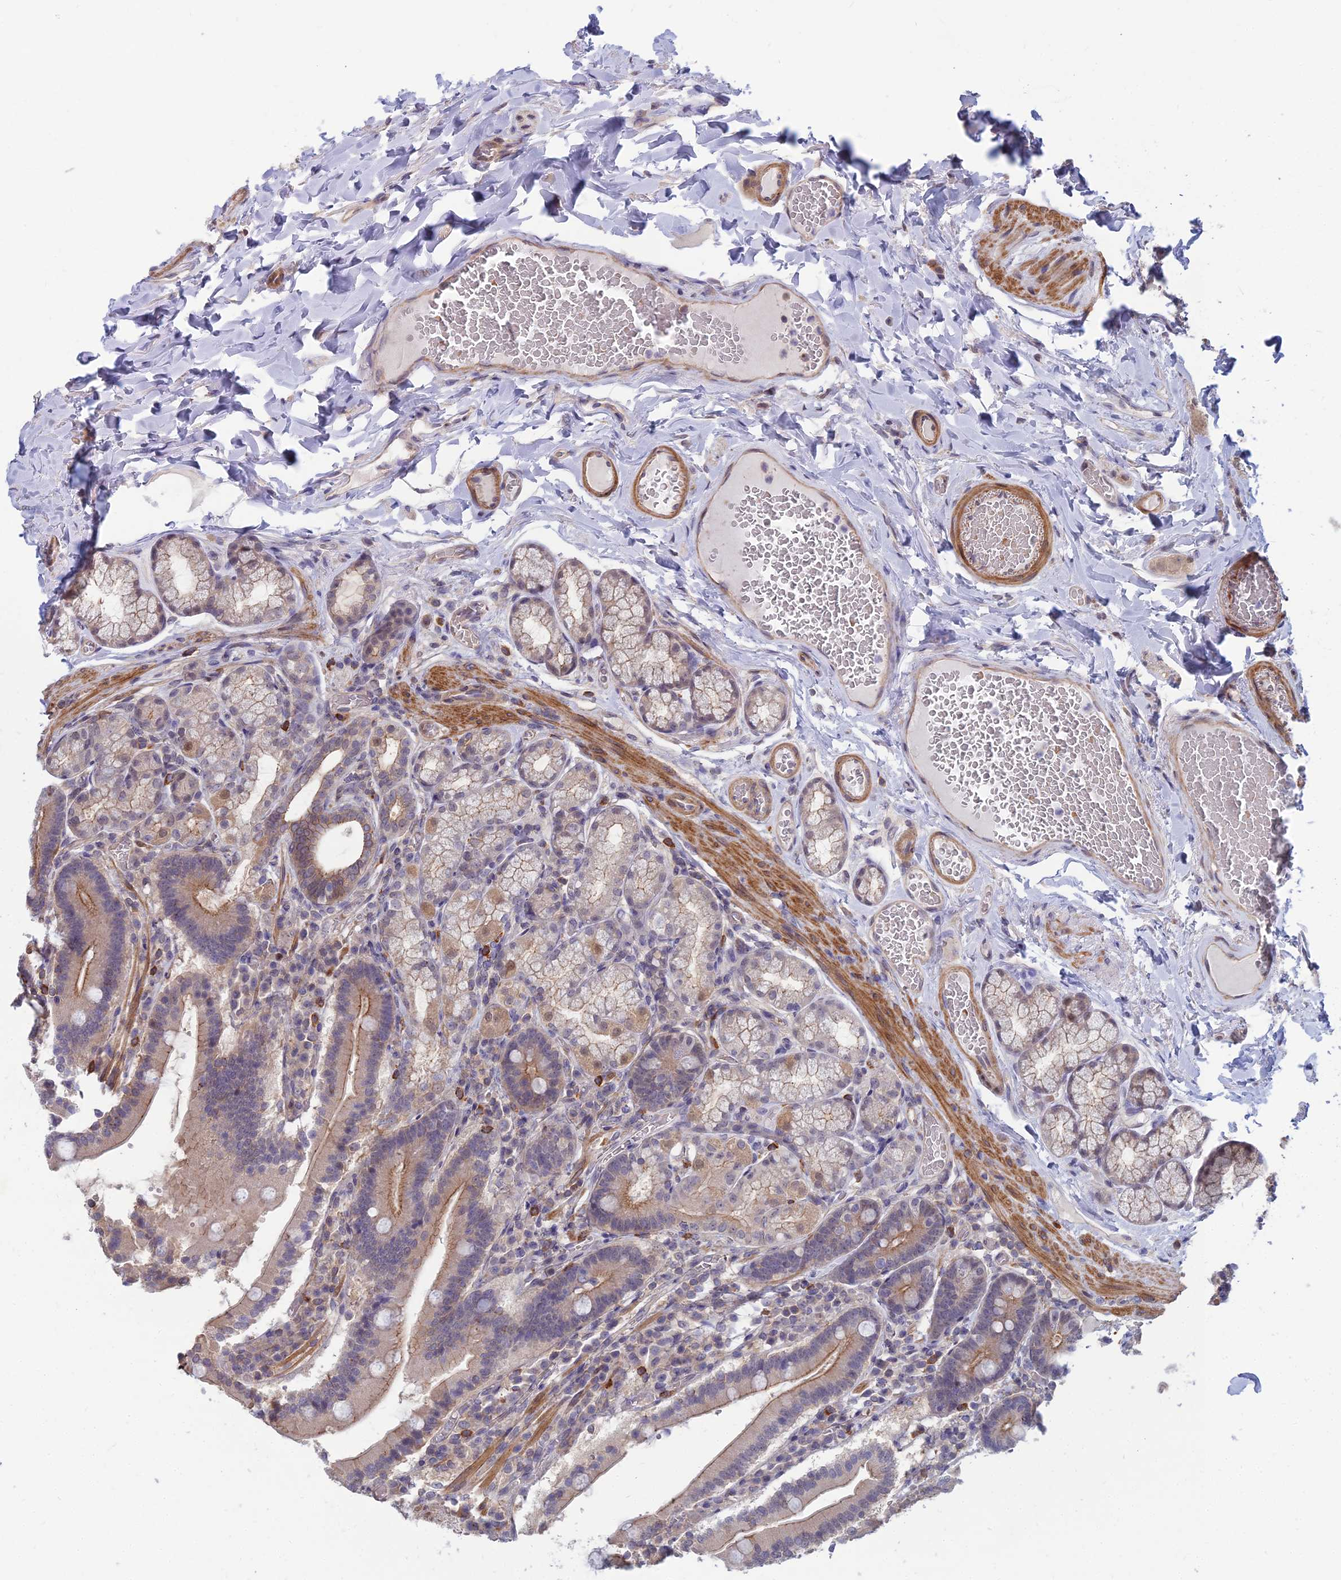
{"staining": {"intensity": "moderate", "quantity": ">75%", "location": "cytoplasmic/membranous"}, "tissue": "duodenum", "cell_type": "Glandular cells", "image_type": "normal", "snomed": [{"axis": "morphology", "description": "Normal tissue, NOS"}, {"axis": "topography", "description": "Duodenum"}], "caption": "IHC micrograph of benign duodenum: duodenum stained using IHC reveals medium levels of moderate protein expression localized specifically in the cytoplasmic/membranous of glandular cells, appearing as a cytoplasmic/membranous brown color.", "gene": "OPA3", "patient": {"sex": "female", "age": 62}}